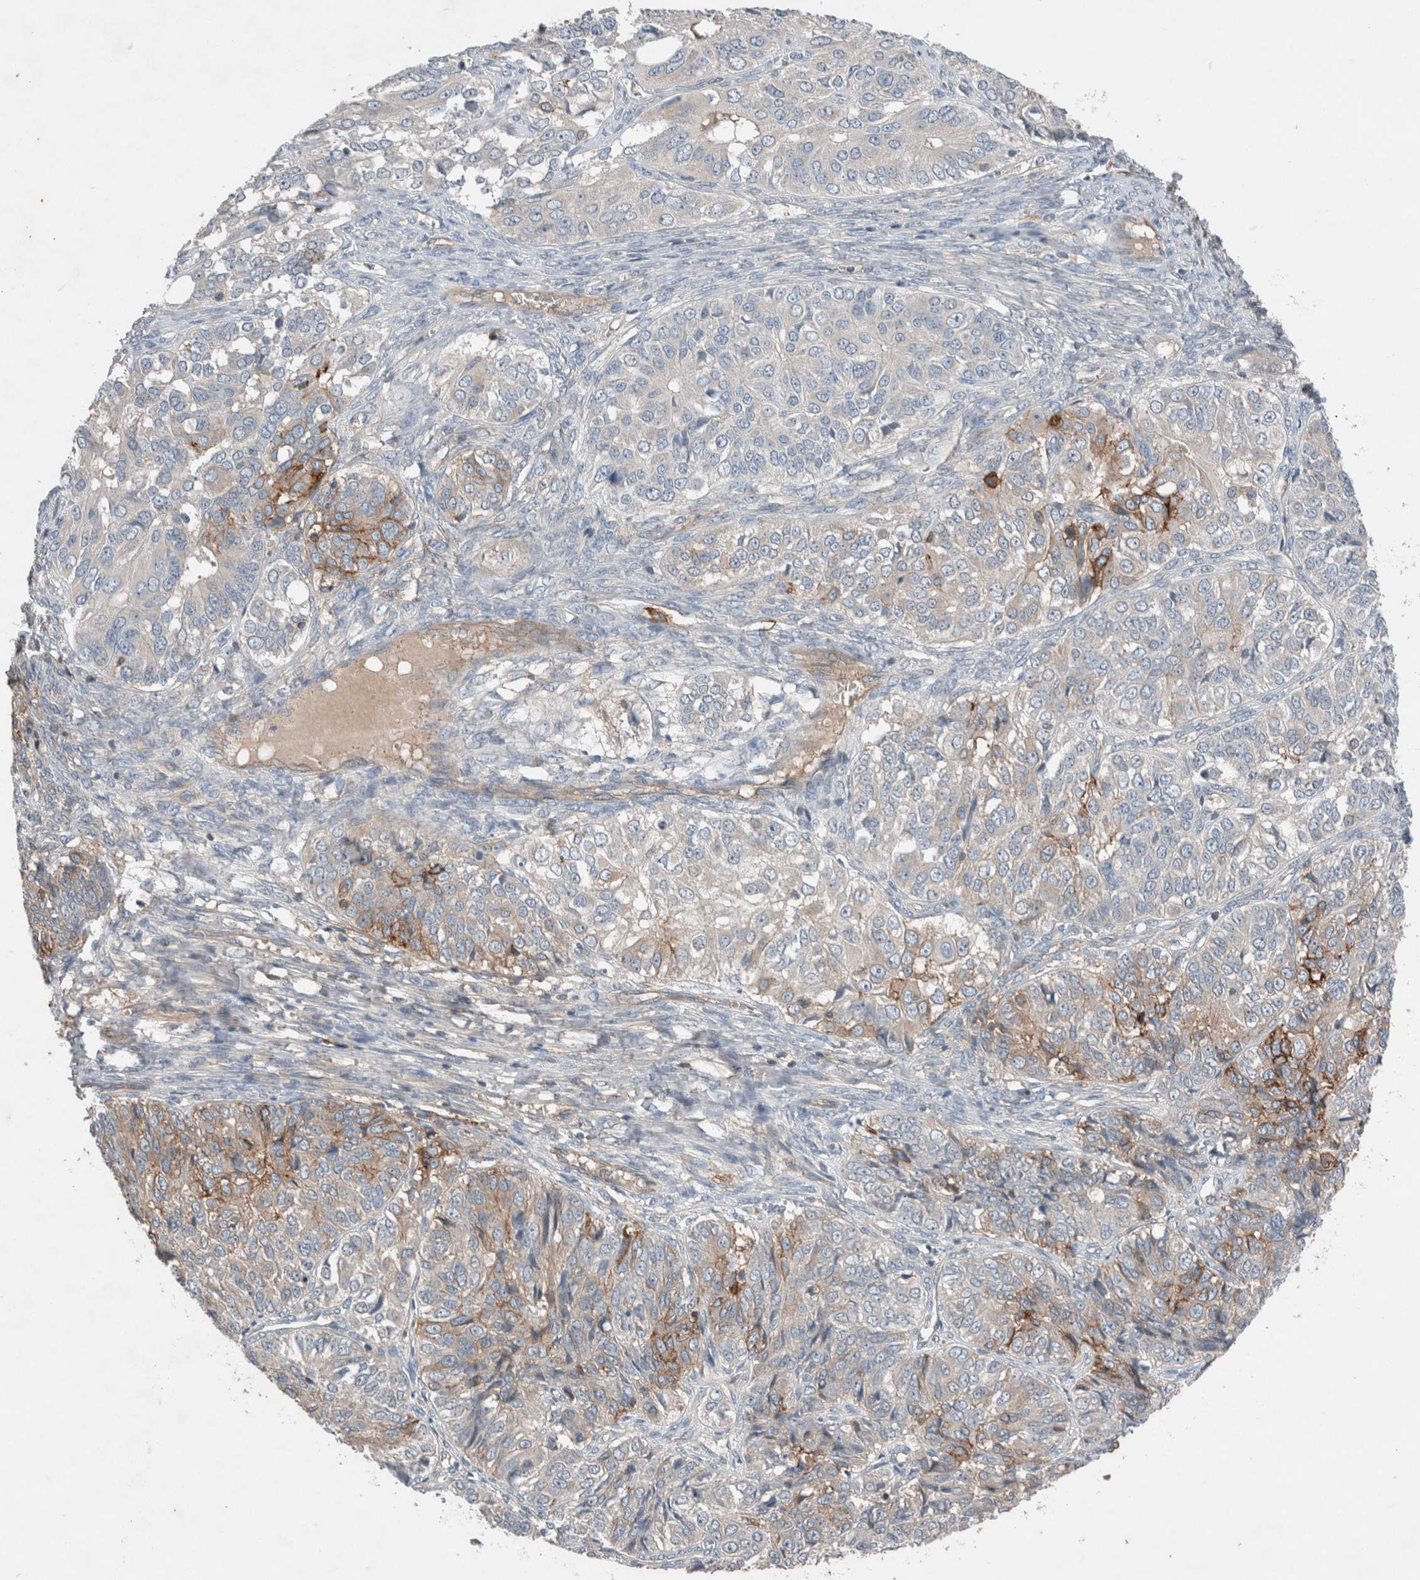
{"staining": {"intensity": "moderate", "quantity": "<25%", "location": "cytoplasmic/membranous"}, "tissue": "ovarian cancer", "cell_type": "Tumor cells", "image_type": "cancer", "snomed": [{"axis": "morphology", "description": "Carcinoma, endometroid"}, {"axis": "topography", "description": "Ovary"}], "caption": "Immunohistochemical staining of human ovarian cancer demonstrates low levels of moderate cytoplasmic/membranous protein expression in about <25% of tumor cells. (Brightfield microscopy of DAB IHC at high magnification).", "gene": "UGCG", "patient": {"sex": "female", "age": 51}}